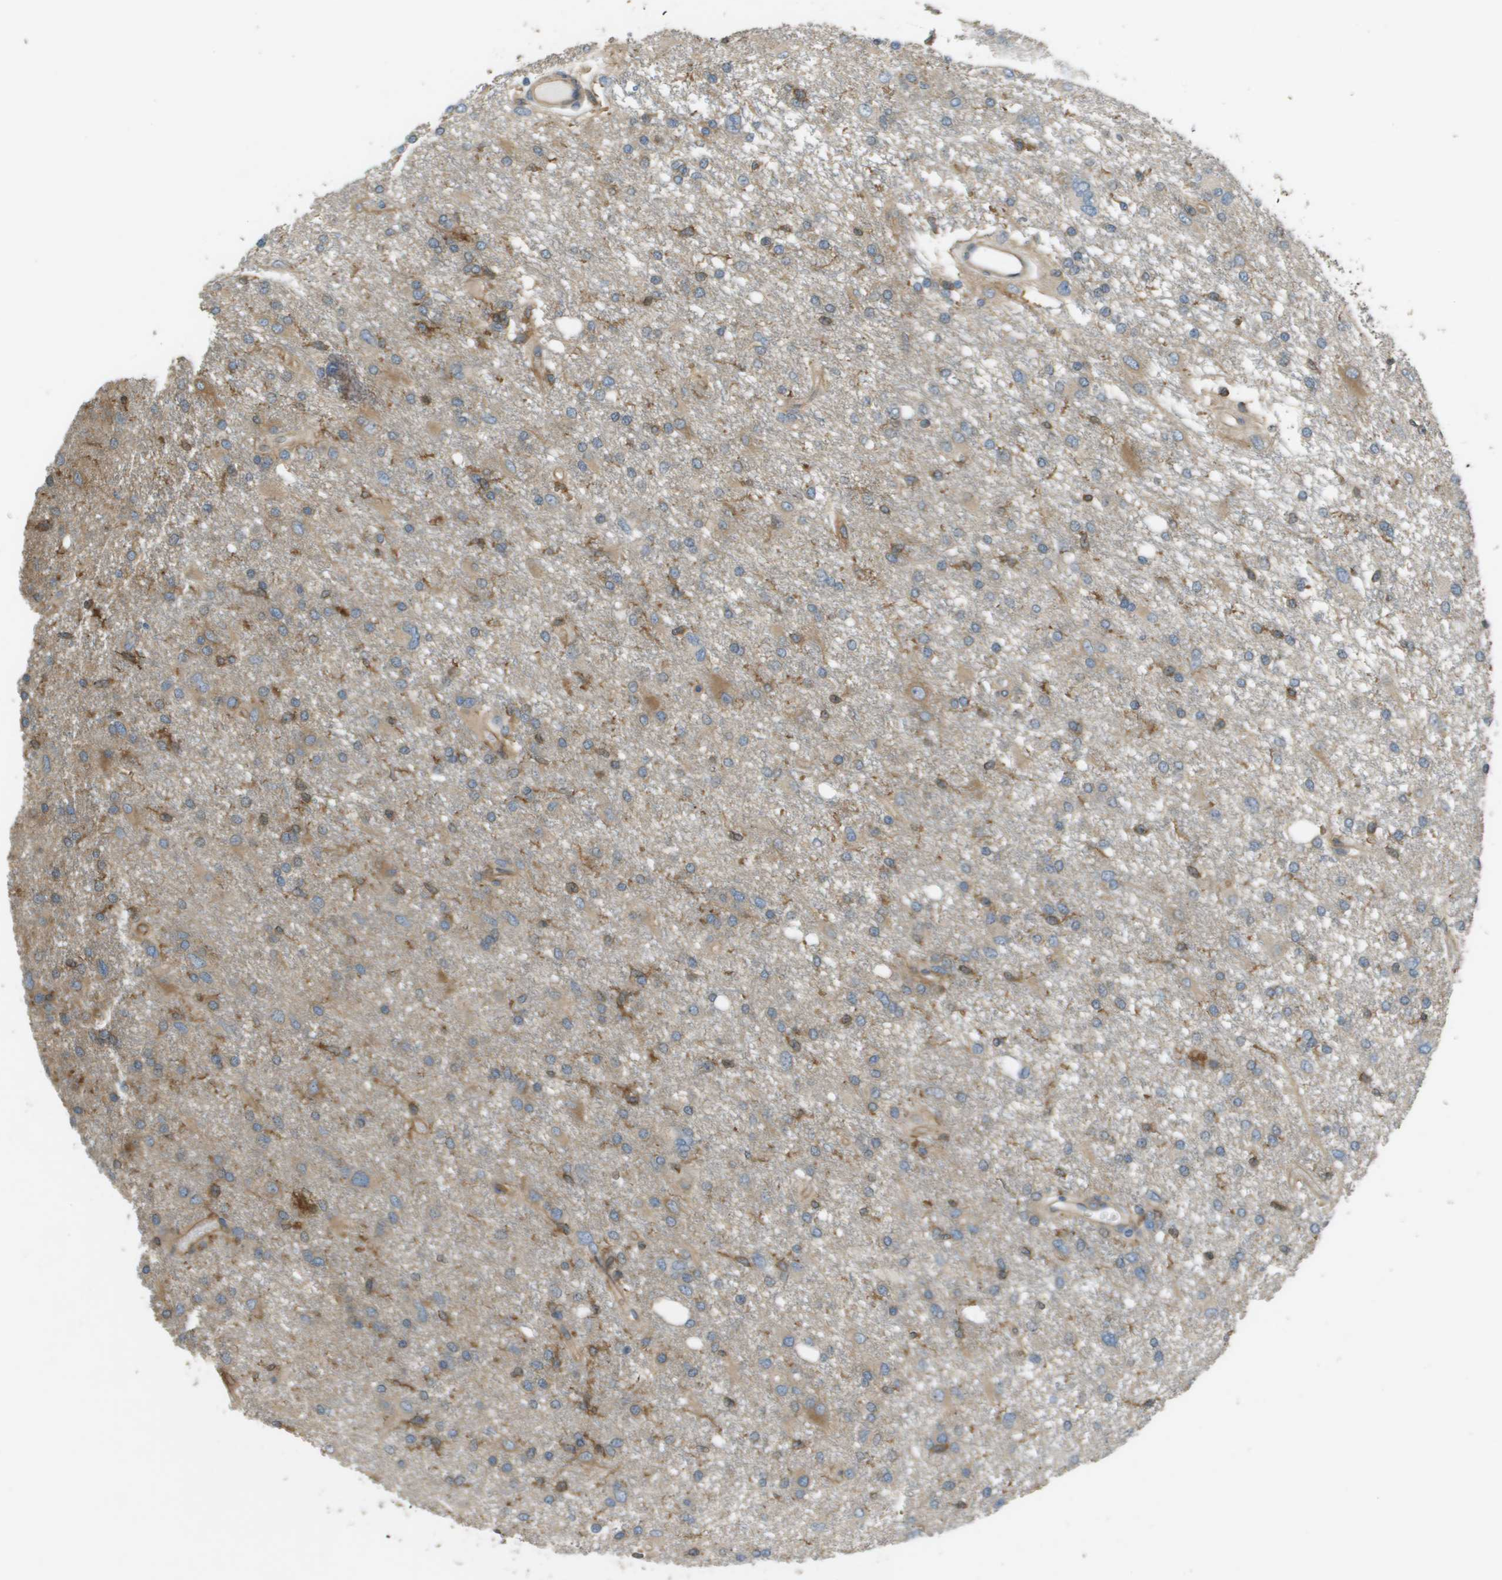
{"staining": {"intensity": "moderate", "quantity": "<25%", "location": "cytoplasmic/membranous"}, "tissue": "glioma", "cell_type": "Tumor cells", "image_type": "cancer", "snomed": [{"axis": "morphology", "description": "Glioma, malignant, High grade"}, {"axis": "topography", "description": "Brain"}], "caption": "Immunohistochemical staining of human malignant glioma (high-grade) displays low levels of moderate cytoplasmic/membranous protein staining in about <25% of tumor cells.", "gene": "CORO1B", "patient": {"sex": "female", "age": 59}}